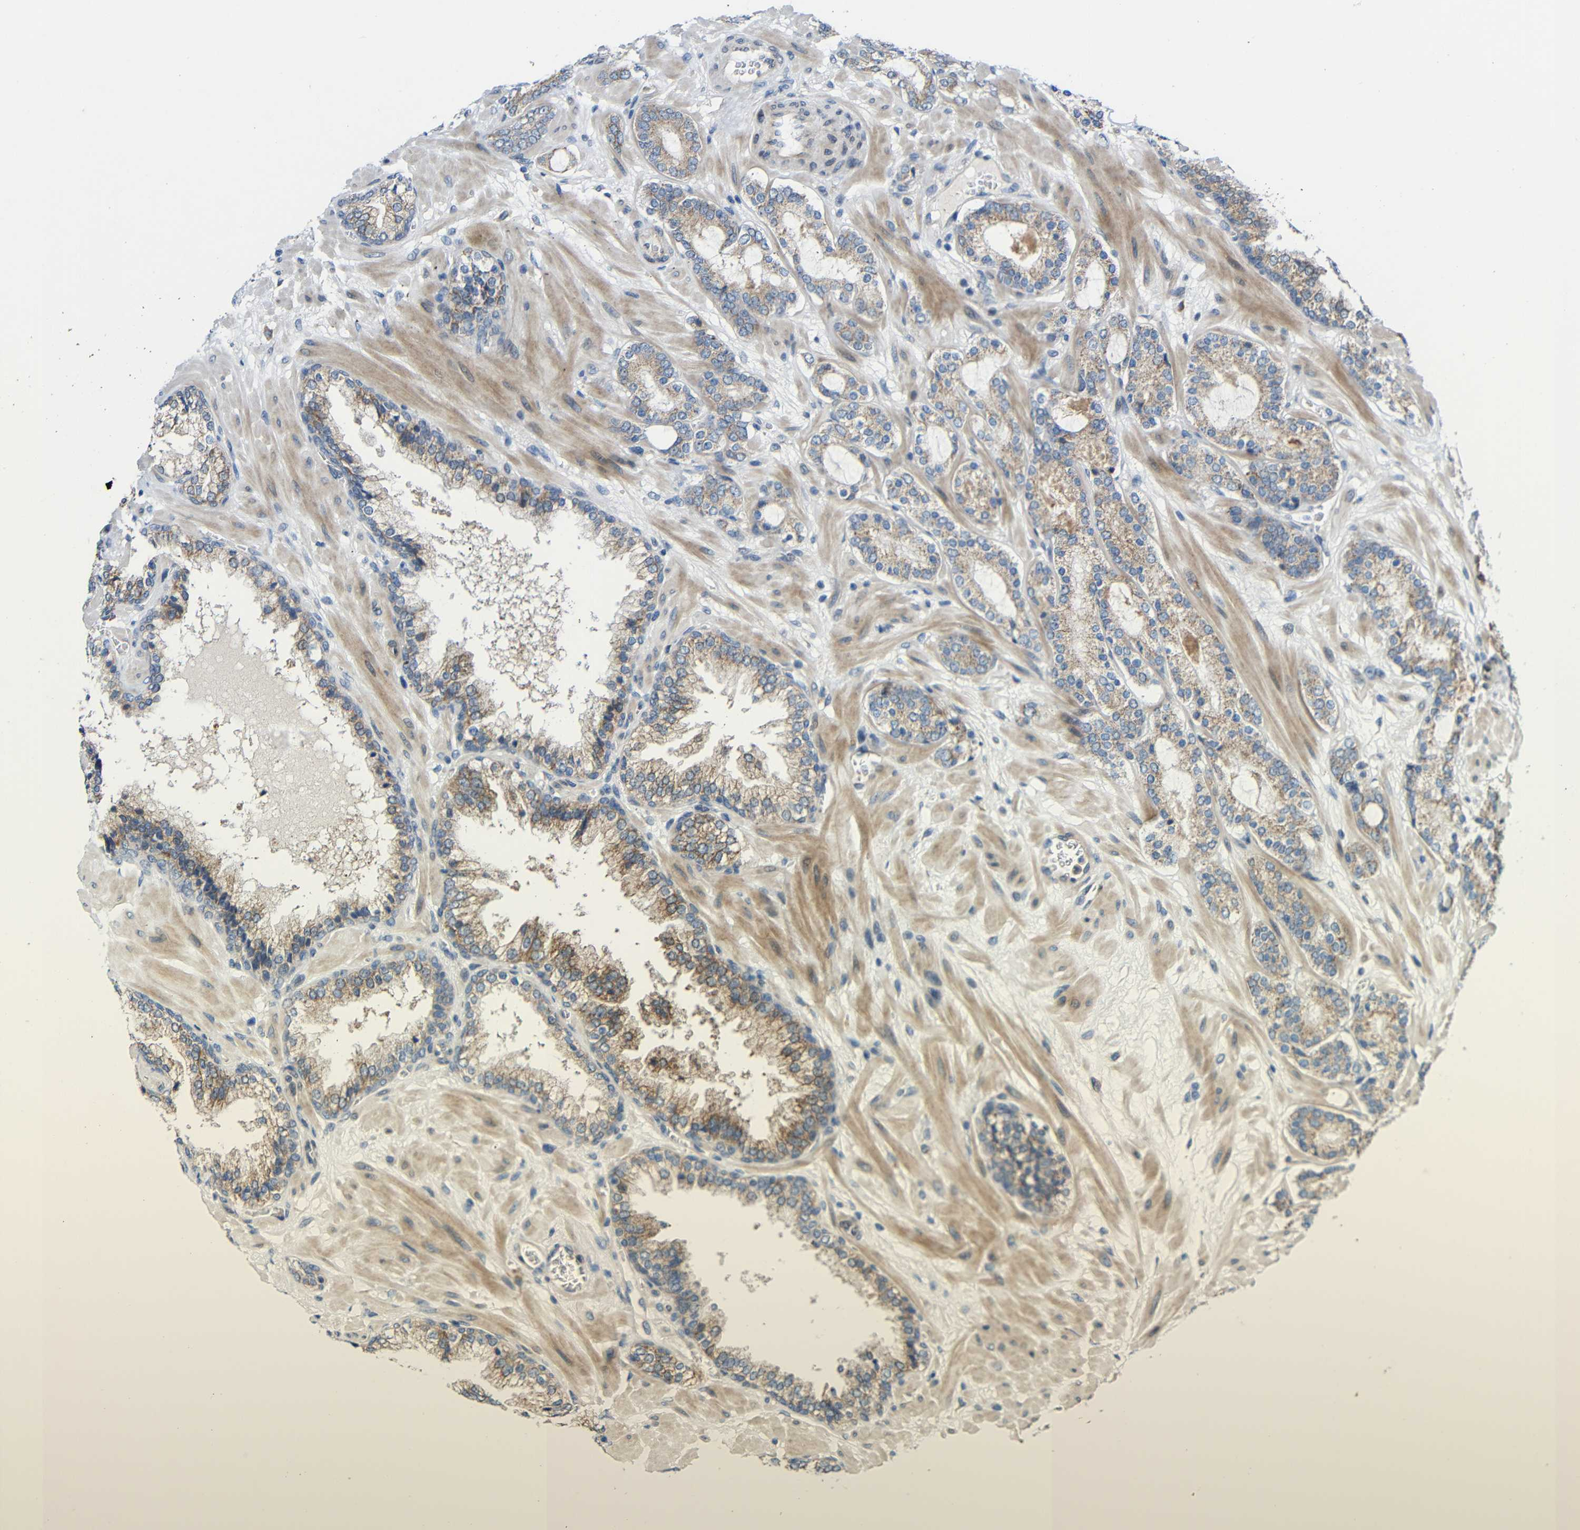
{"staining": {"intensity": "weak", "quantity": ">75%", "location": "cytoplasmic/membranous"}, "tissue": "prostate cancer", "cell_type": "Tumor cells", "image_type": "cancer", "snomed": [{"axis": "morphology", "description": "Adenocarcinoma, Low grade"}, {"axis": "topography", "description": "Prostate"}], "caption": "About >75% of tumor cells in prostate cancer reveal weak cytoplasmic/membranous protein expression as visualized by brown immunohistochemical staining.", "gene": "TMEM25", "patient": {"sex": "male", "age": 63}}